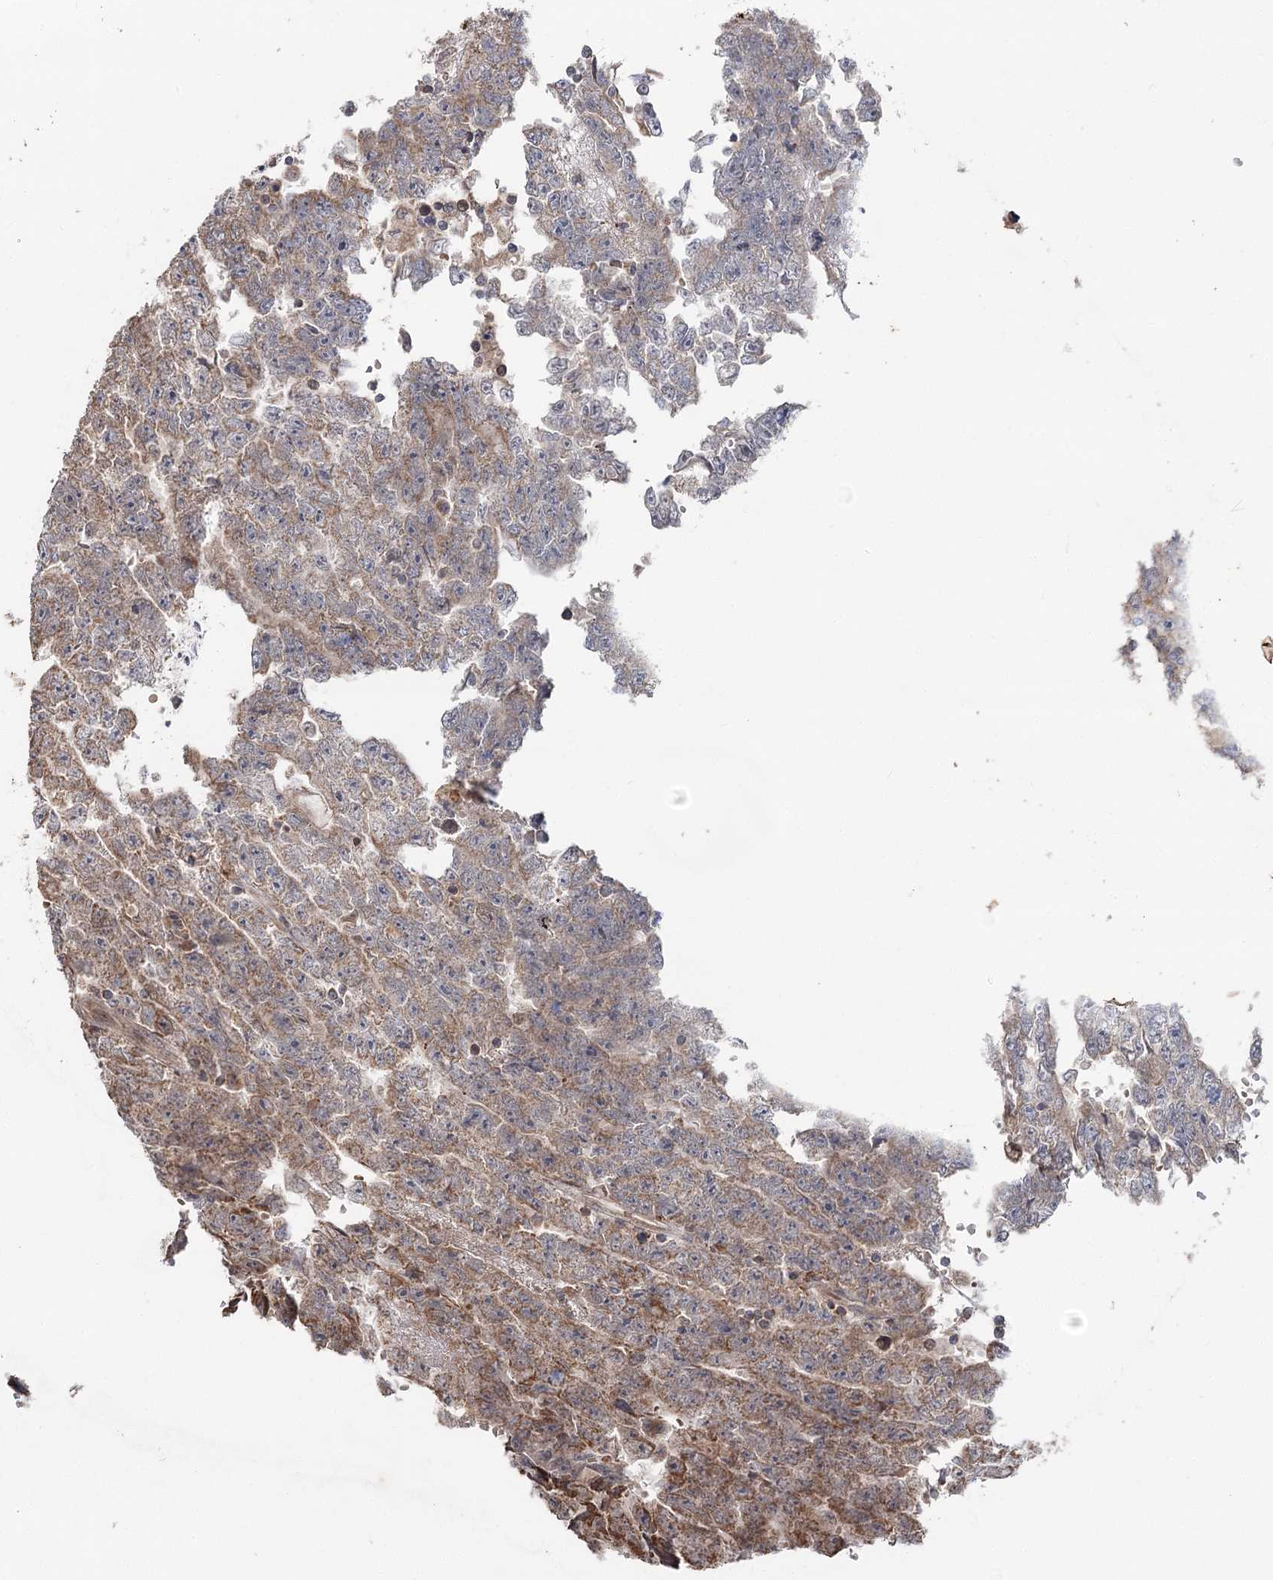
{"staining": {"intensity": "moderate", "quantity": "<25%", "location": "cytoplasmic/membranous"}, "tissue": "testis cancer", "cell_type": "Tumor cells", "image_type": "cancer", "snomed": [{"axis": "morphology", "description": "Carcinoma, Embryonal, NOS"}, {"axis": "topography", "description": "Testis"}], "caption": "Human embryonal carcinoma (testis) stained with a protein marker shows moderate staining in tumor cells.", "gene": "MINDY3", "patient": {"sex": "male", "age": 25}}